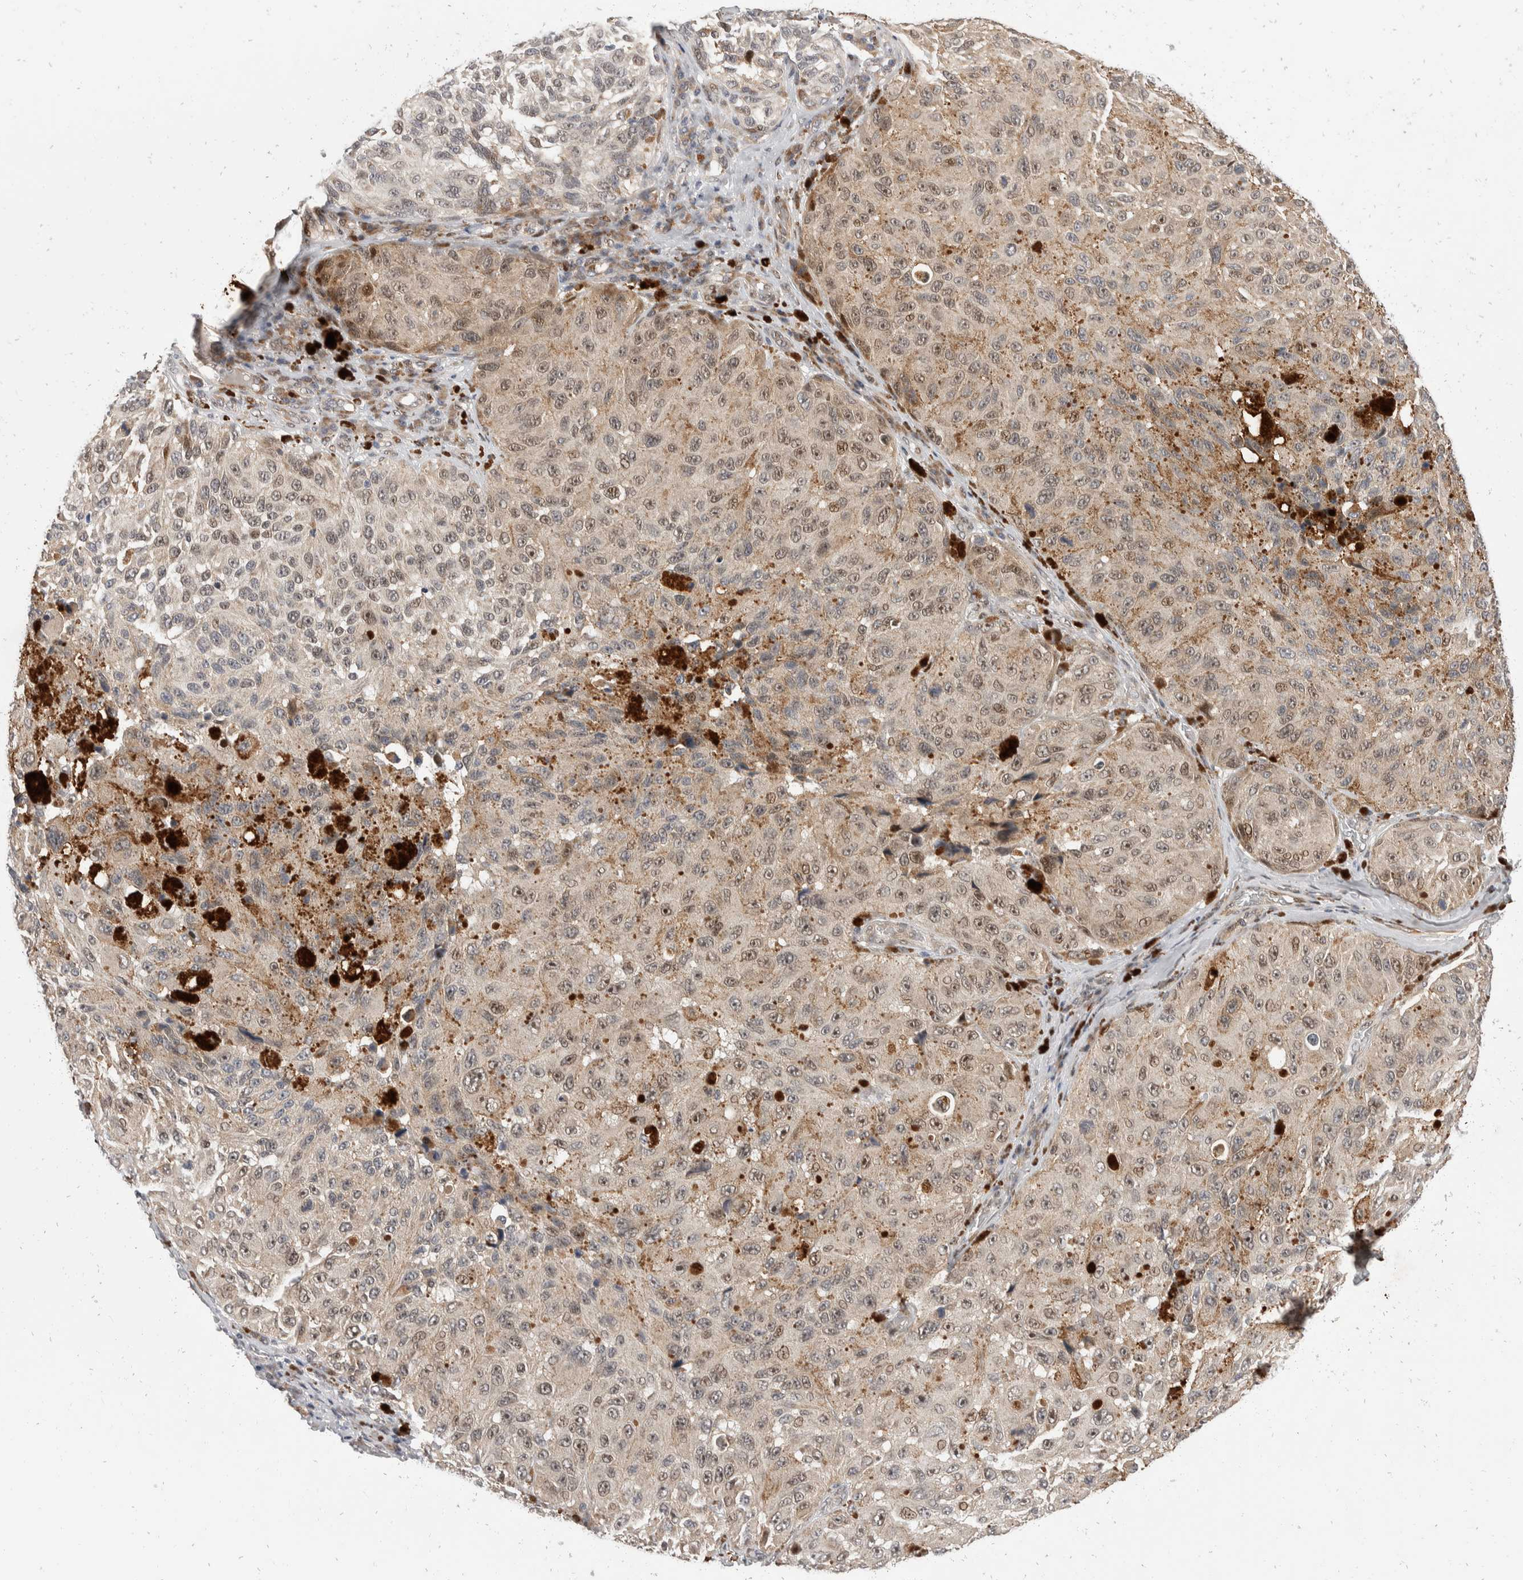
{"staining": {"intensity": "weak", "quantity": ">75%", "location": "cytoplasmic/membranous,nuclear"}, "tissue": "melanoma", "cell_type": "Tumor cells", "image_type": "cancer", "snomed": [{"axis": "morphology", "description": "Malignant melanoma, NOS"}, {"axis": "topography", "description": "Skin"}], "caption": "Weak cytoplasmic/membranous and nuclear expression is present in approximately >75% of tumor cells in malignant melanoma.", "gene": "ZNF703", "patient": {"sex": "female", "age": 73}}